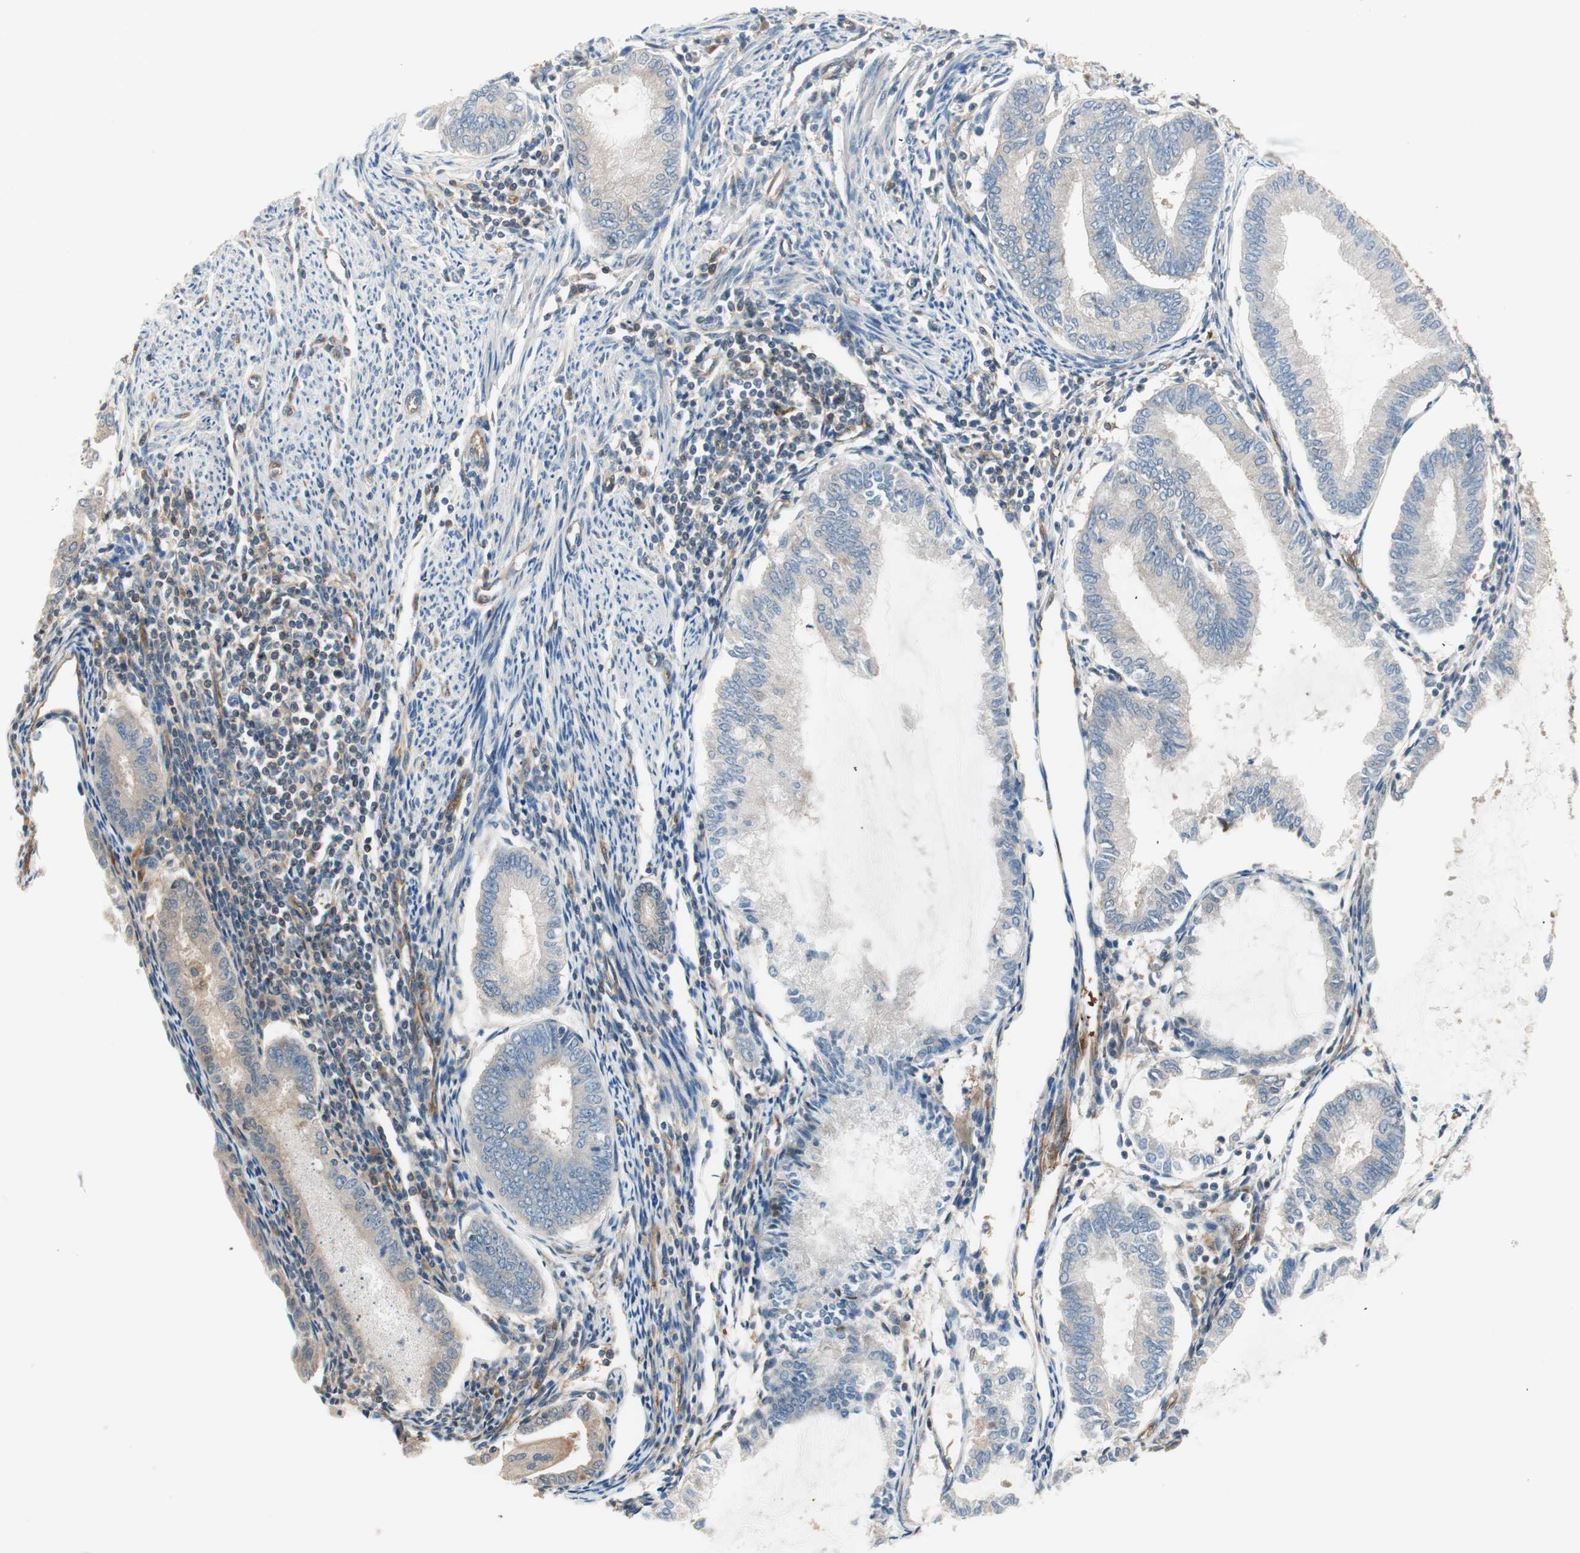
{"staining": {"intensity": "weak", "quantity": ">75%", "location": "cytoplasmic/membranous"}, "tissue": "endometrial cancer", "cell_type": "Tumor cells", "image_type": "cancer", "snomed": [{"axis": "morphology", "description": "Adenocarcinoma, NOS"}, {"axis": "topography", "description": "Endometrium"}], "caption": "Immunohistochemical staining of human endometrial cancer (adenocarcinoma) displays low levels of weak cytoplasmic/membranous protein staining in approximately >75% of tumor cells. (Brightfield microscopy of DAB IHC at high magnification).", "gene": "GALT", "patient": {"sex": "female", "age": 86}}